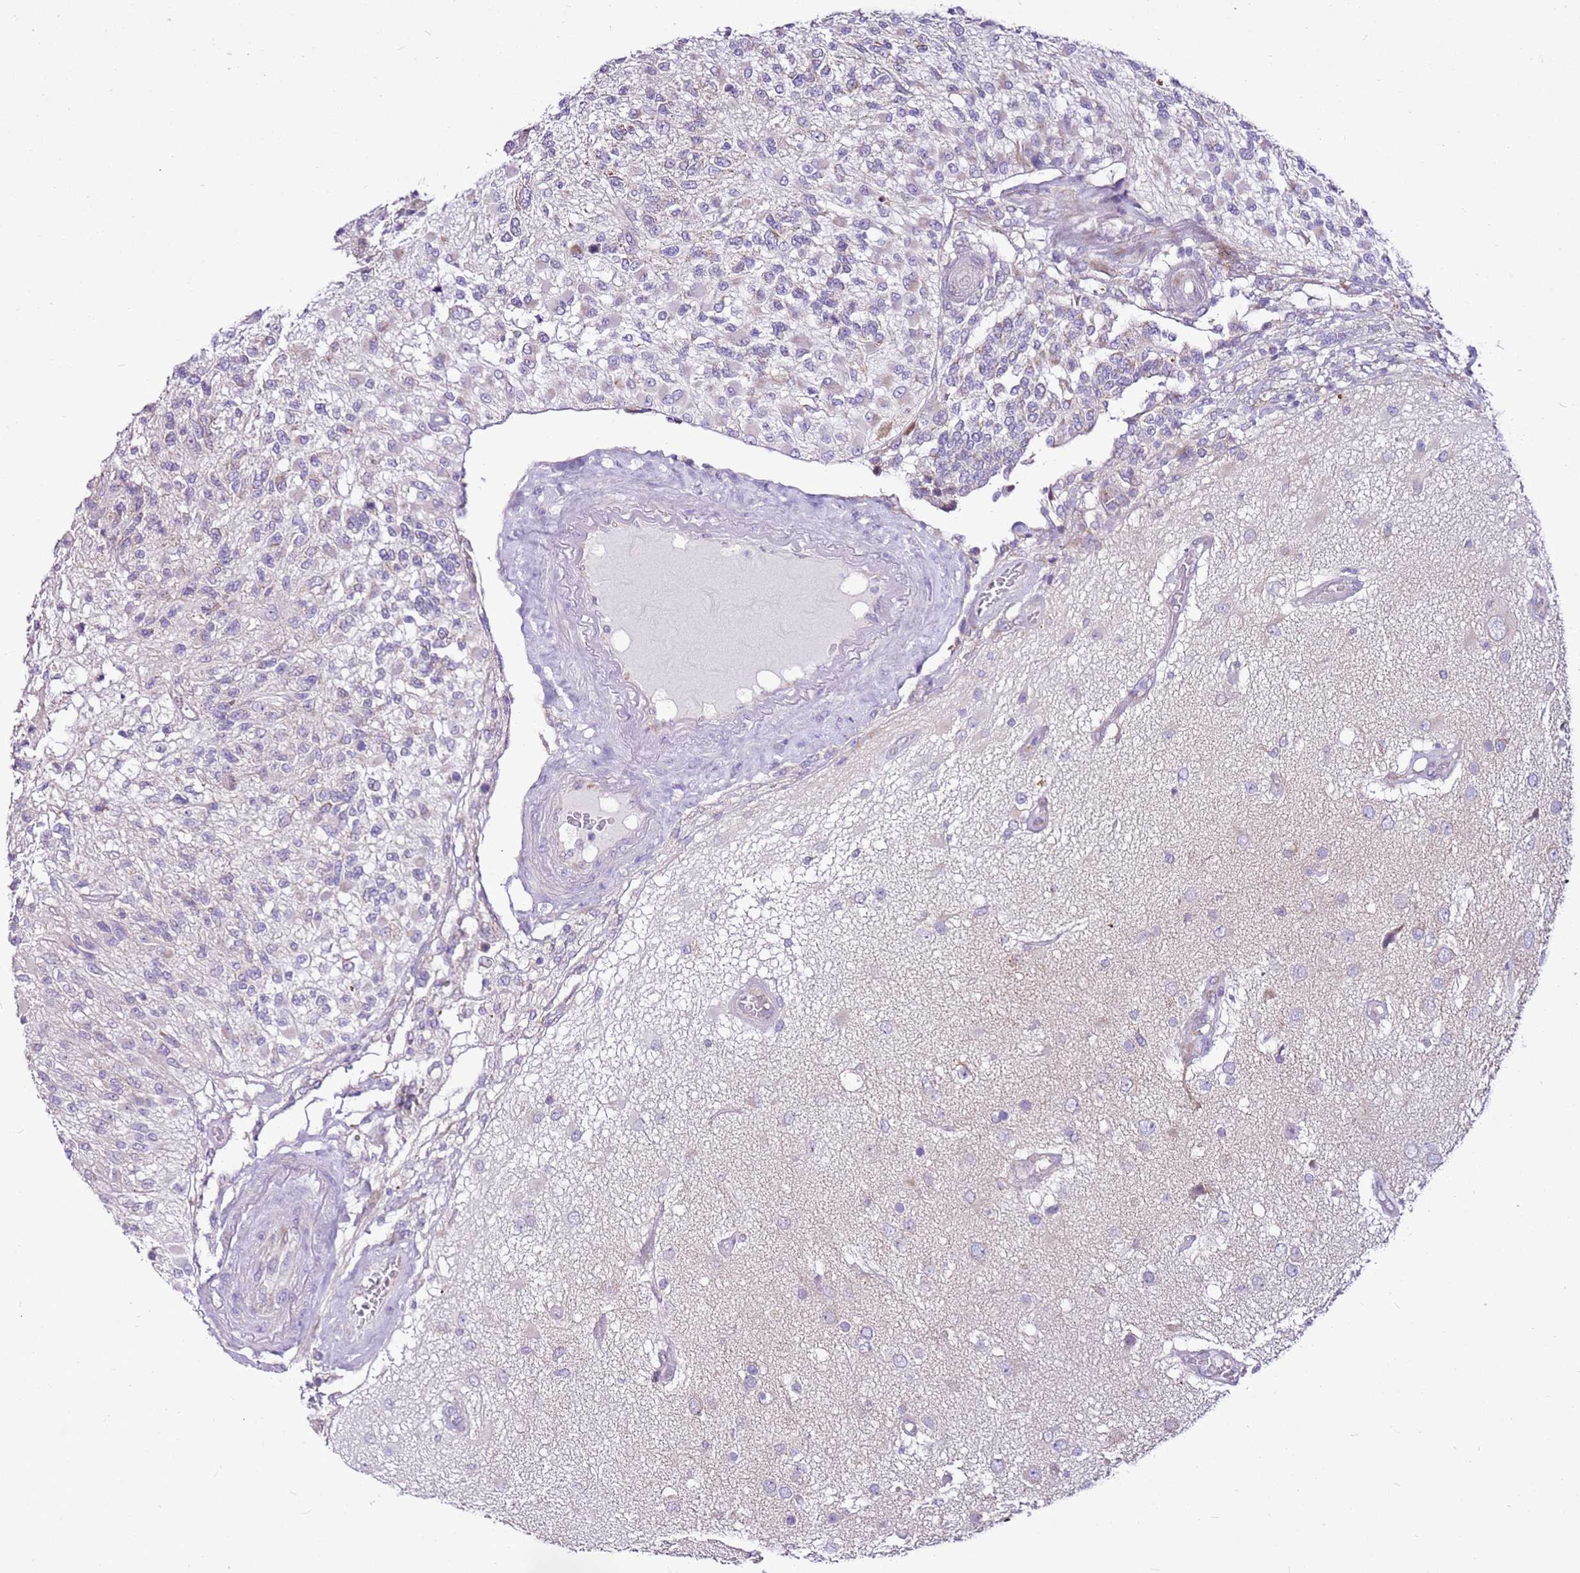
{"staining": {"intensity": "negative", "quantity": "none", "location": "none"}, "tissue": "glioma", "cell_type": "Tumor cells", "image_type": "cancer", "snomed": [{"axis": "morphology", "description": "Glioma, malignant, High grade"}, {"axis": "morphology", "description": "Glioblastoma, NOS"}, {"axis": "topography", "description": "Brain"}], "caption": "Tumor cells show no significant expression in glioma. (Immunohistochemistry (ihc), brightfield microscopy, high magnification).", "gene": "MRPL36", "patient": {"sex": "male", "age": 60}}